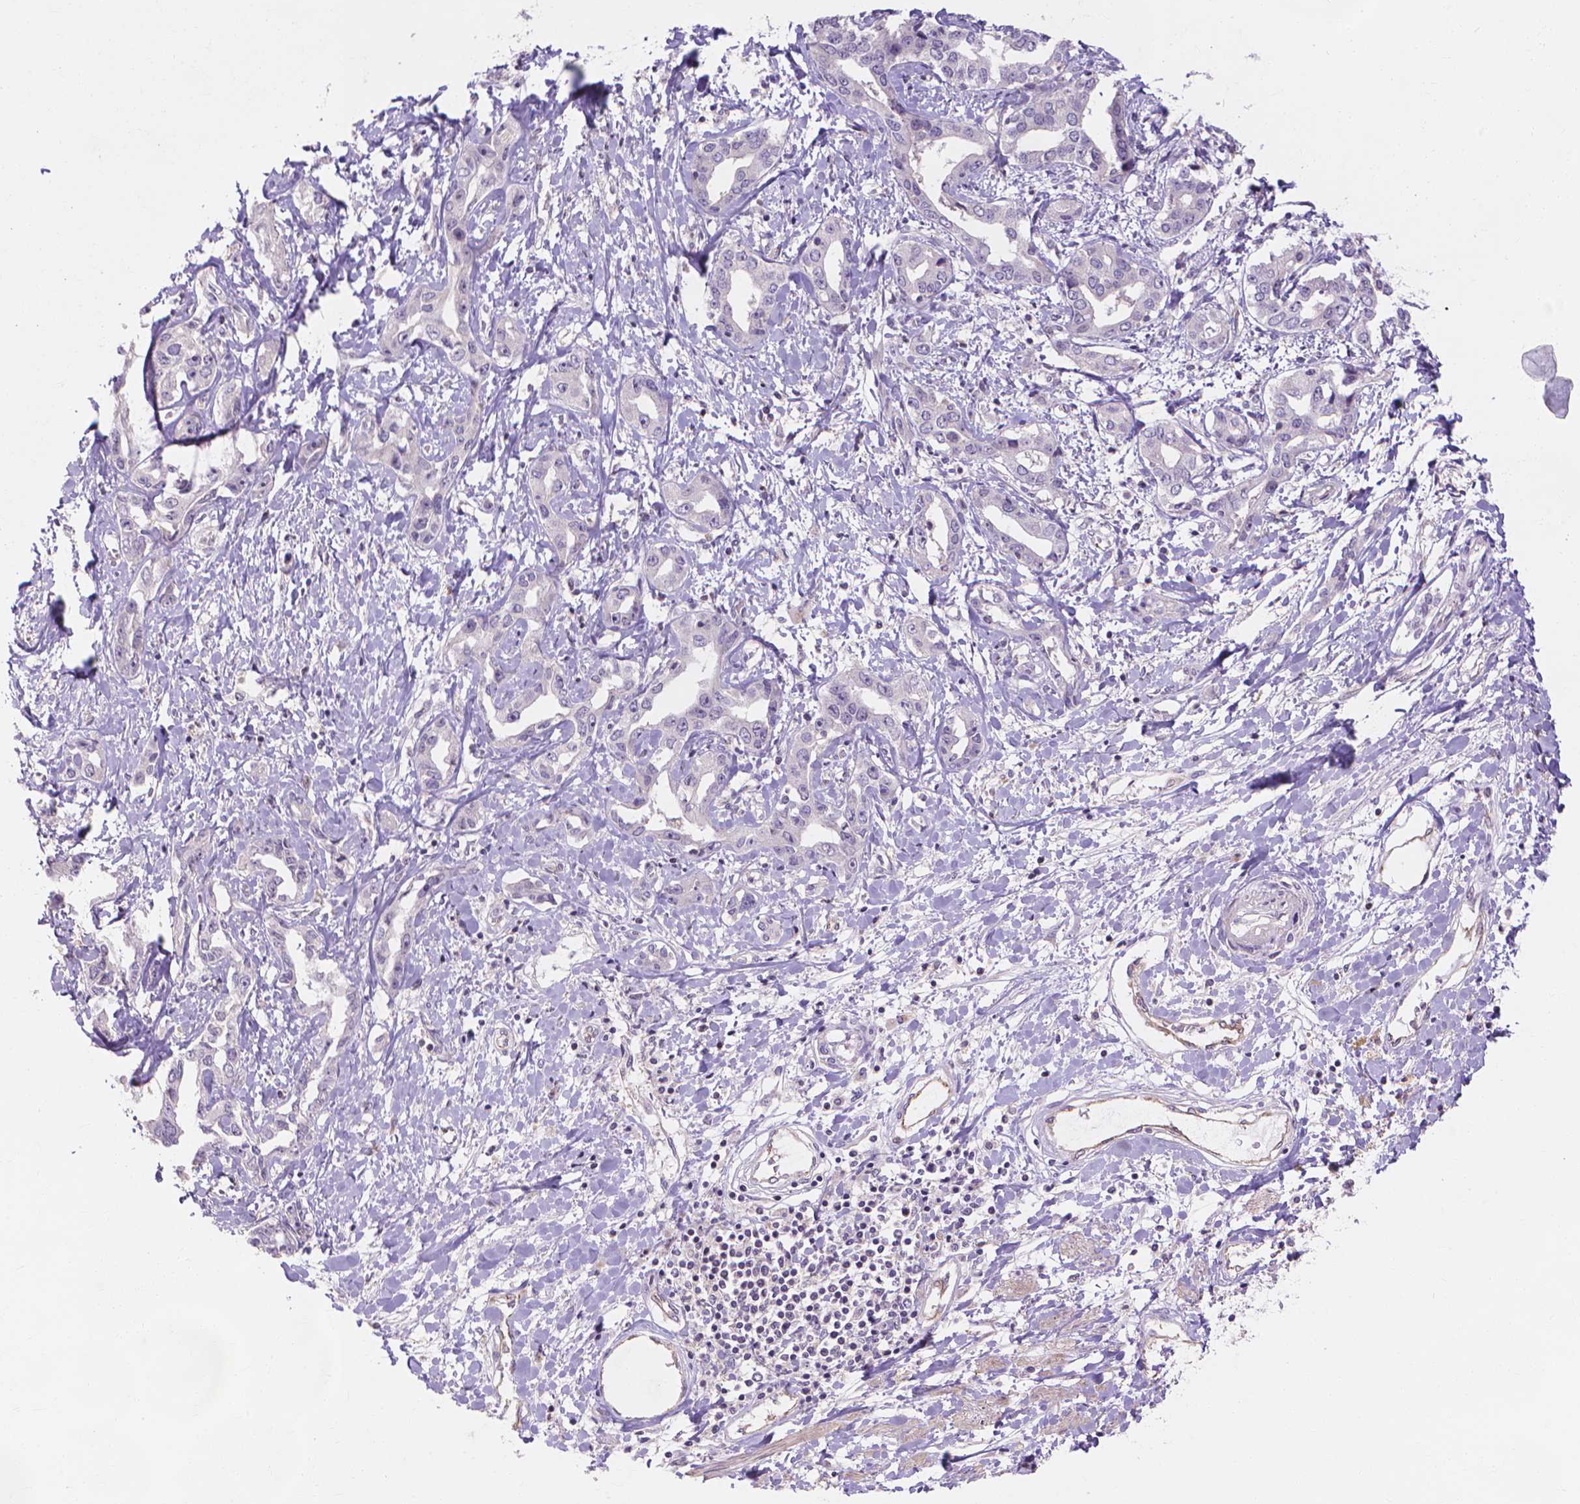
{"staining": {"intensity": "negative", "quantity": "none", "location": "none"}, "tissue": "liver cancer", "cell_type": "Tumor cells", "image_type": "cancer", "snomed": [{"axis": "morphology", "description": "Cholangiocarcinoma"}, {"axis": "topography", "description": "Liver"}], "caption": "Liver cholangiocarcinoma was stained to show a protein in brown. There is no significant positivity in tumor cells. (Immunohistochemistry, brightfield microscopy, high magnification).", "gene": "PRDM13", "patient": {"sex": "male", "age": 59}}